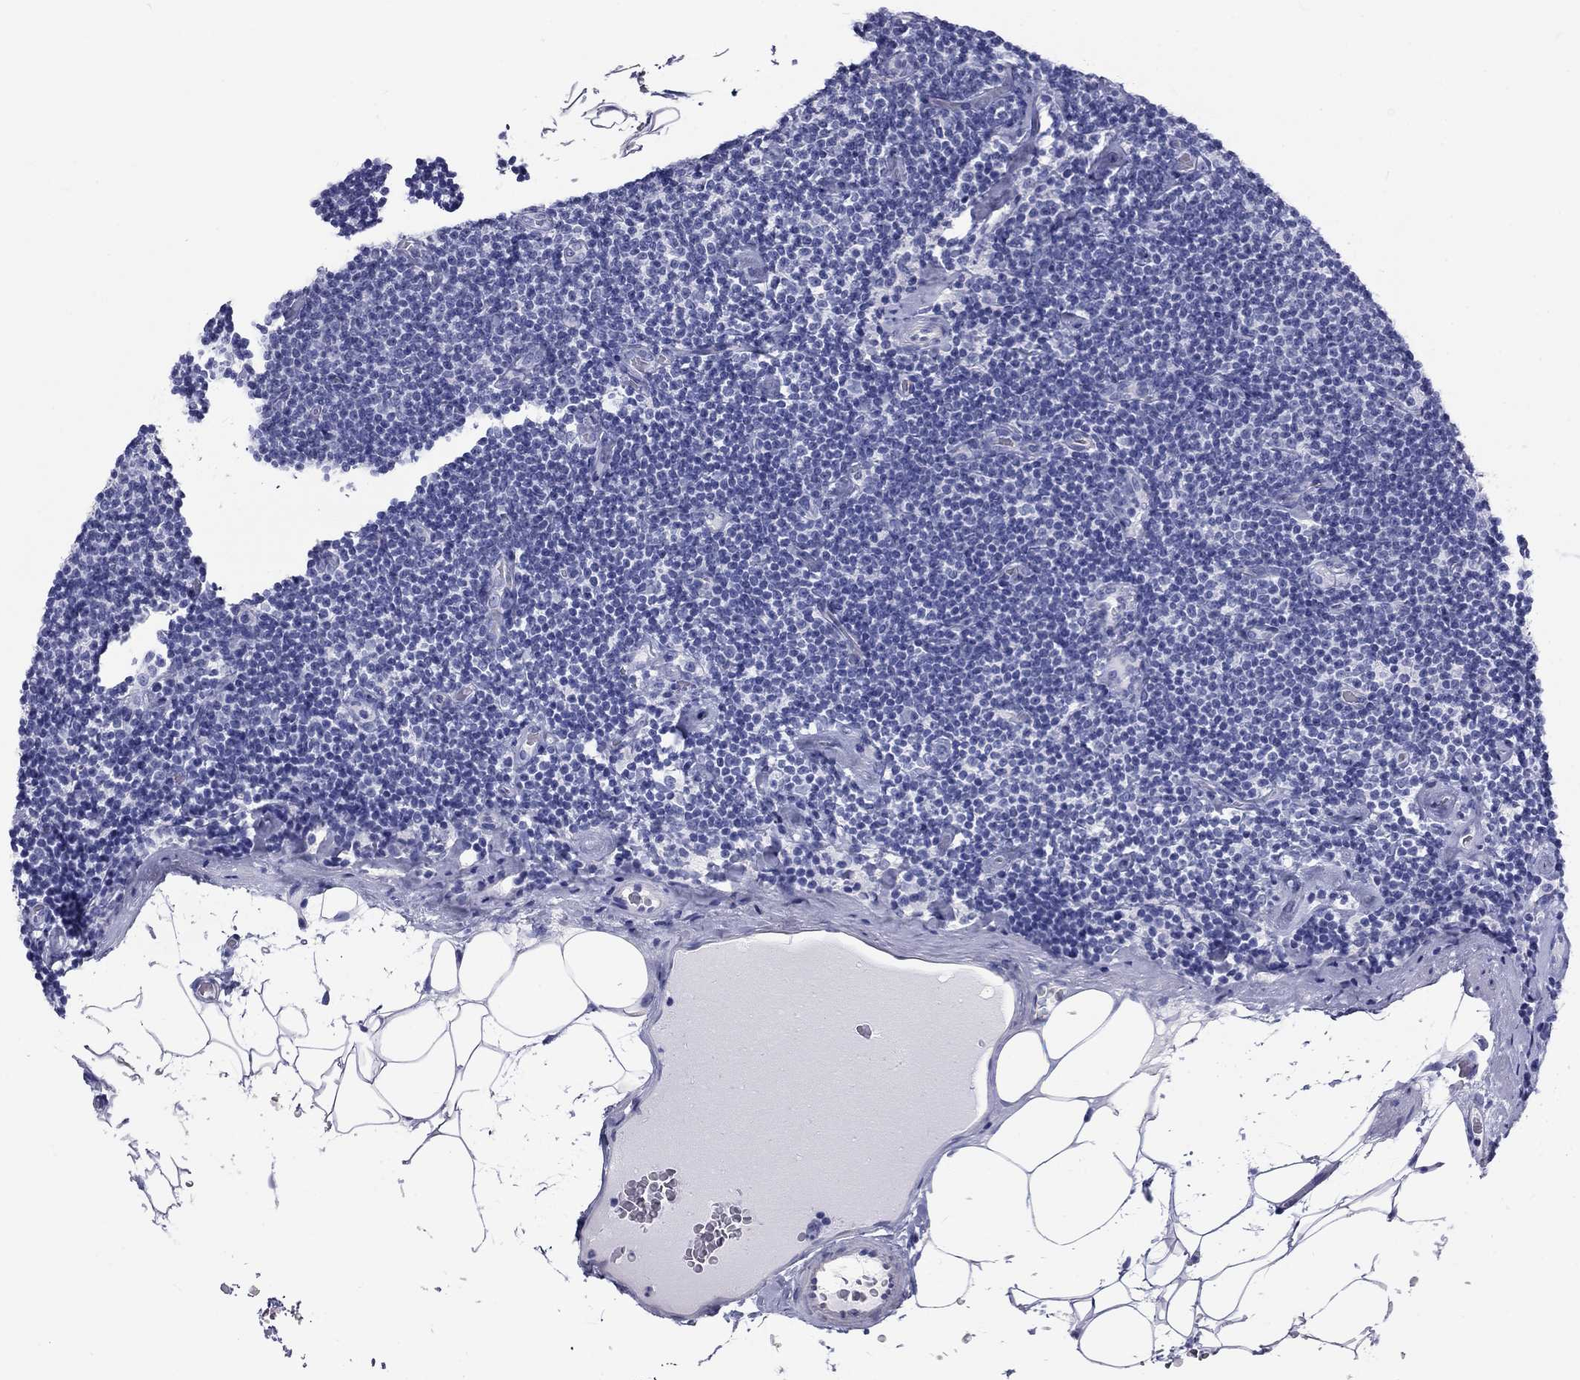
{"staining": {"intensity": "negative", "quantity": "none", "location": "none"}, "tissue": "lymphoma", "cell_type": "Tumor cells", "image_type": "cancer", "snomed": [{"axis": "morphology", "description": "Malignant lymphoma, non-Hodgkin's type, Low grade"}, {"axis": "topography", "description": "Lymph node"}], "caption": "Immunohistochemistry histopathology image of lymphoma stained for a protein (brown), which shows no staining in tumor cells. (DAB immunohistochemistry, high magnification).", "gene": "DNALI1", "patient": {"sex": "male", "age": 81}}